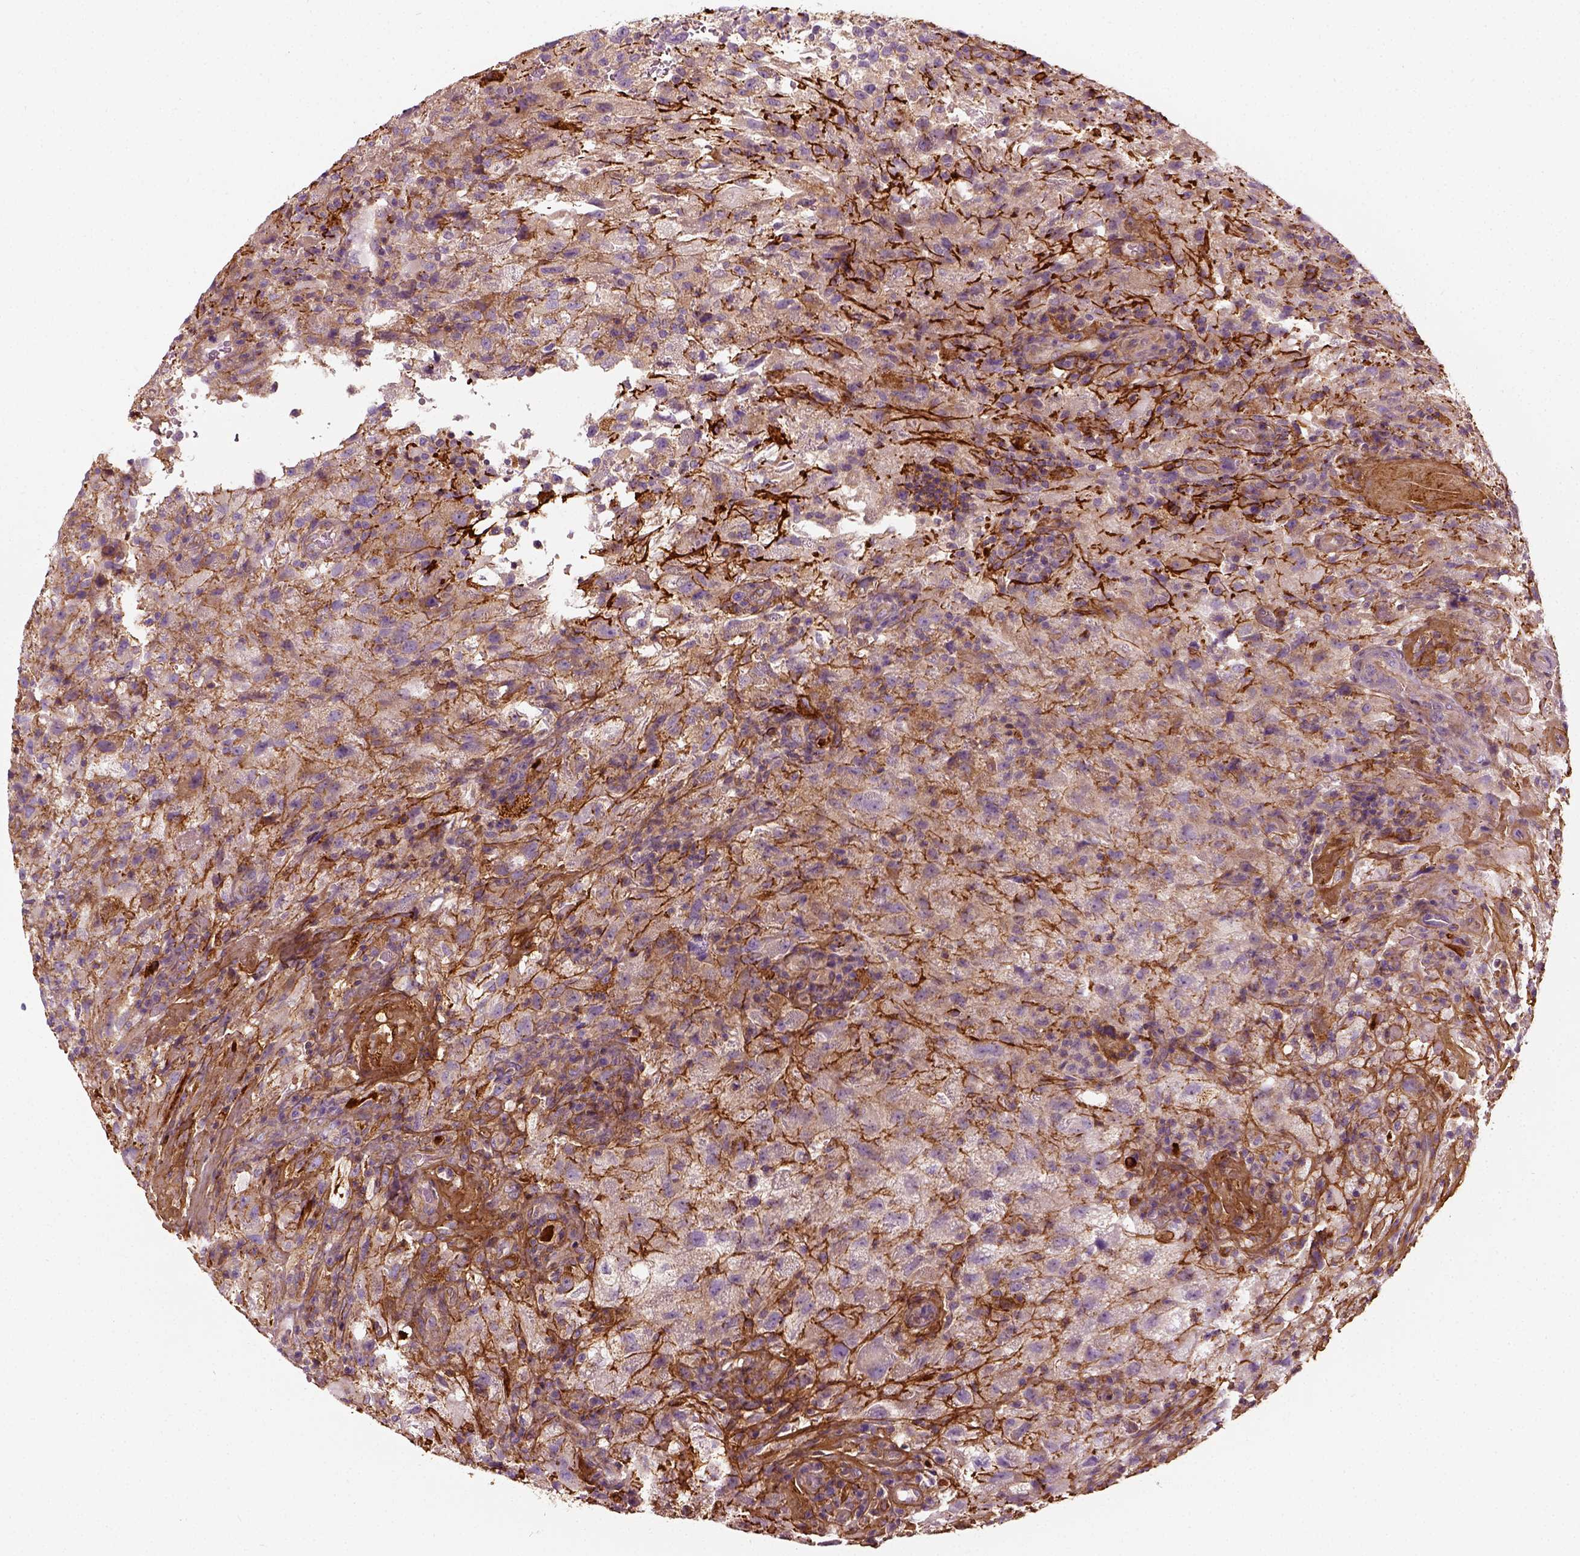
{"staining": {"intensity": "negative", "quantity": "none", "location": "none"}, "tissue": "glioma", "cell_type": "Tumor cells", "image_type": "cancer", "snomed": [{"axis": "morphology", "description": "Glioma, malignant, High grade"}, {"axis": "topography", "description": "Brain"}], "caption": "Tumor cells show no significant staining in glioma. (DAB (3,3'-diaminobenzidine) immunohistochemistry with hematoxylin counter stain).", "gene": "COL6A2", "patient": {"sex": "male", "age": 68}}